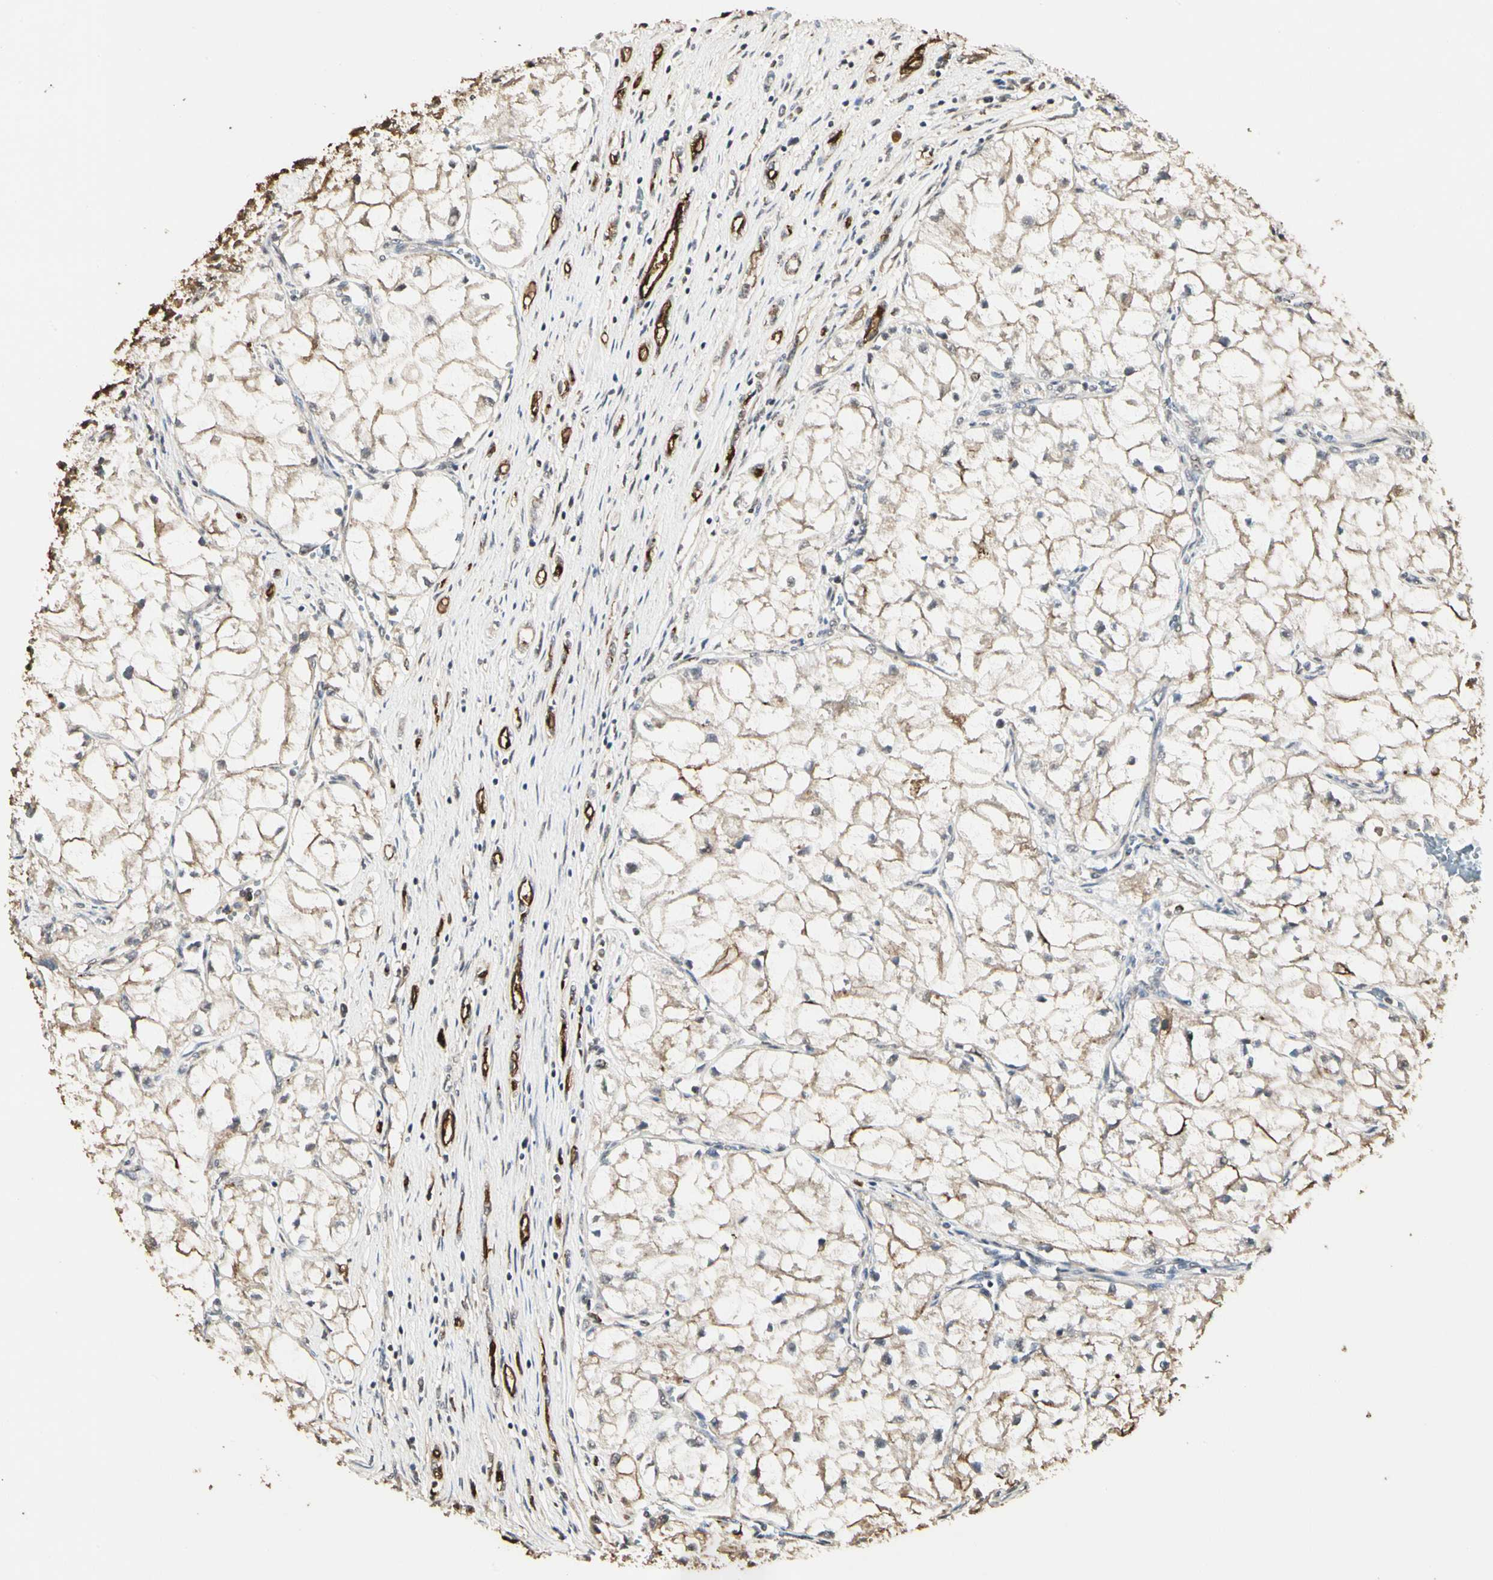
{"staining": {"intensity": "weak", "quantity": ">75%", "location": "cytoplasmic/membranous"}, "tissue": "renal cancer", "cell_type": "Tumor cells", "image_type": "cancer", "snomed": [{"axis": "morphology", "description": "Adenocarcinoma, NOS"}, {"axis": "topography", "description": "Kidney"}], "caption": "The micrograph reveals staining of renal cancer (adenocarcinoma), revealing weak cytoplasmic/membranous protein positivity (brown color) within tumor cells. Nuclei are stained in blue.", "gene": "TAOK1", "patient": {"sex": "female", "age": 70}}